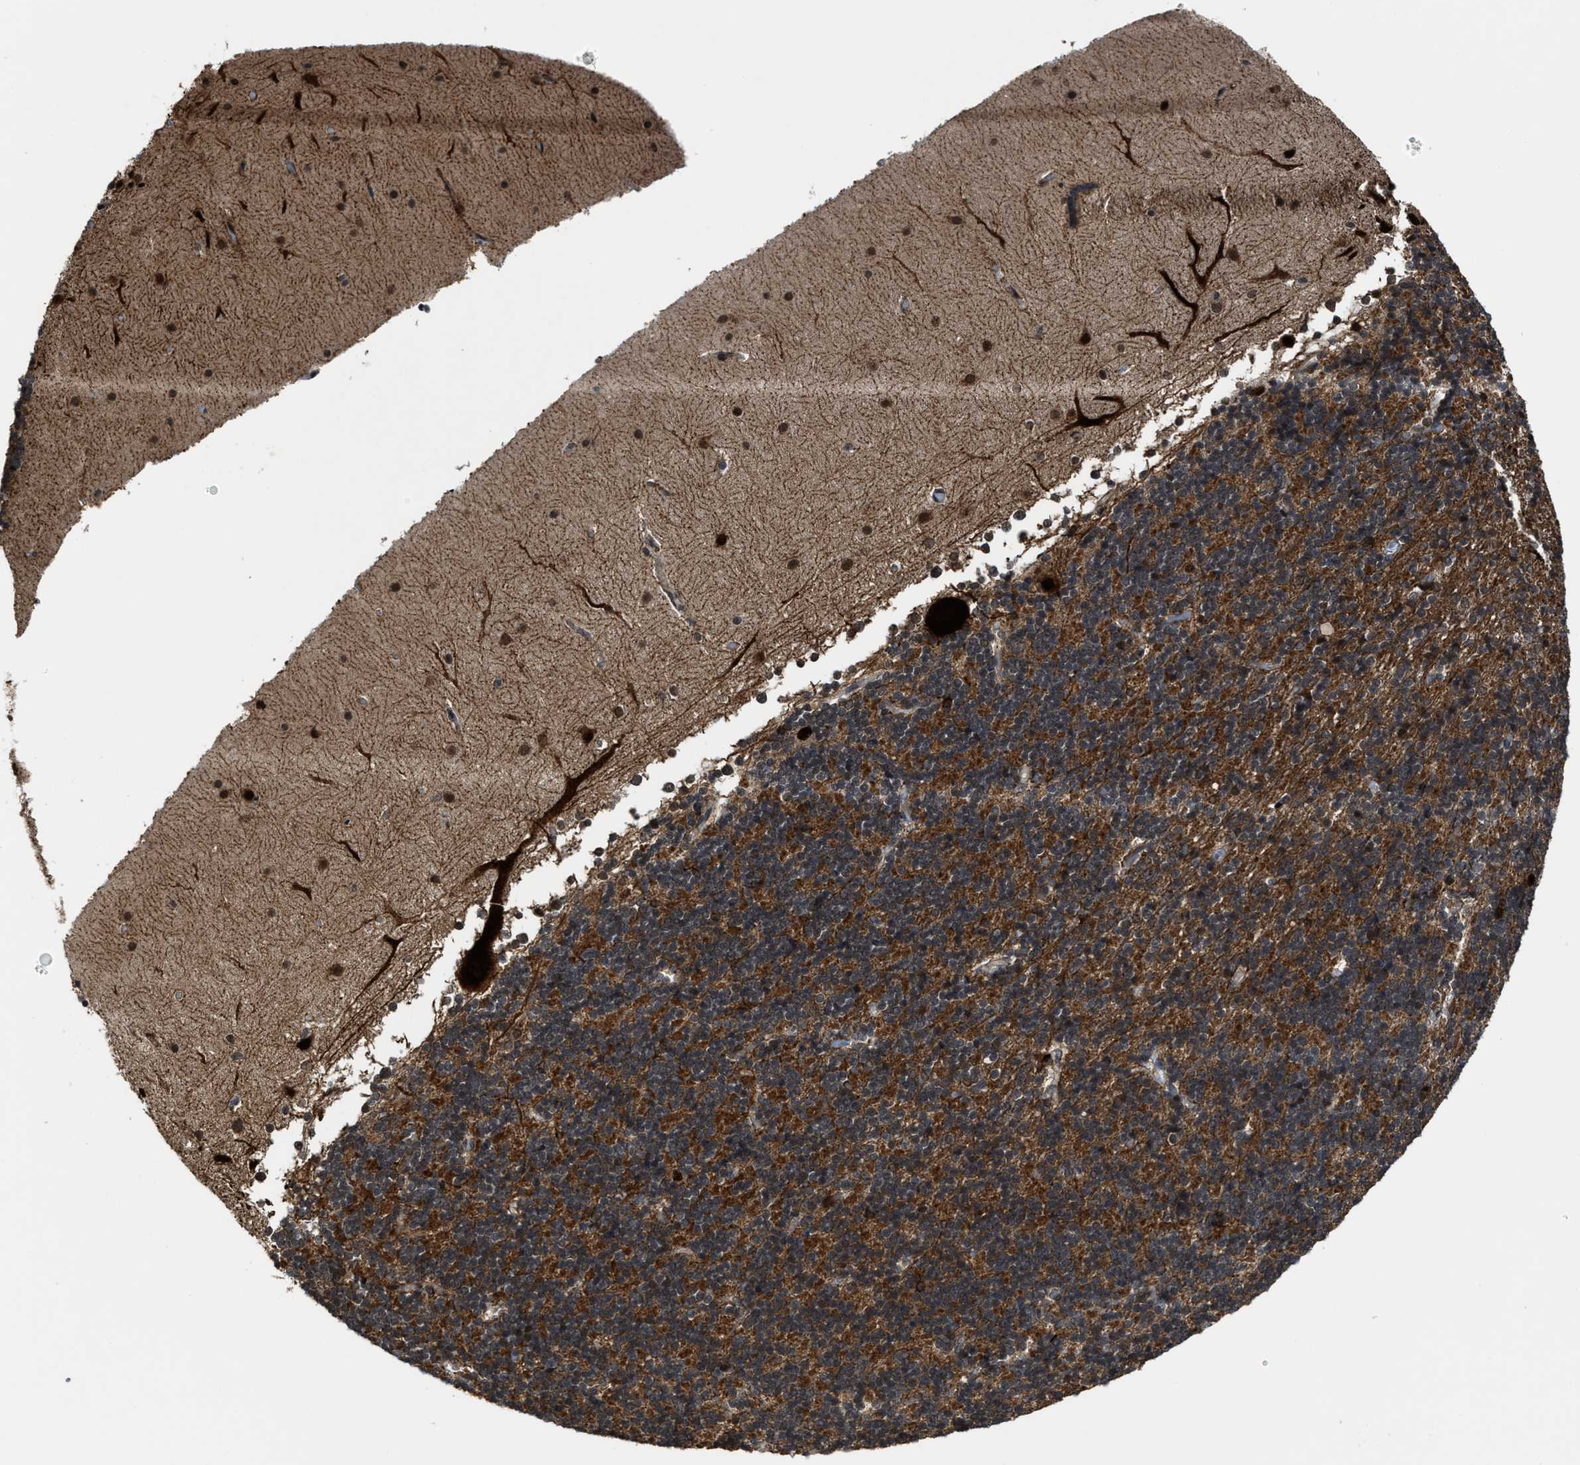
{"staining": {"intensity": "moderate", "quantity": ">75%", "location": "cytoplasmic/membranous"}, "tissue": "cerebellum", "cell_type": "Cells in granular layer", "image_type": "normal", "snomed": [{"axis": "morphology", "description": "Normal tissue, NOS"}, {"axis": "topography", "description": "Cerebellum"}], "caption": "Normal cerebellum displays moderate cytoplasmic/membranous staining in approximately >75% of cells in granular layer, visualized by immunohistochemistry.", "gene": "ZNF250", "patient": {"sex": "female", "age": 19}}